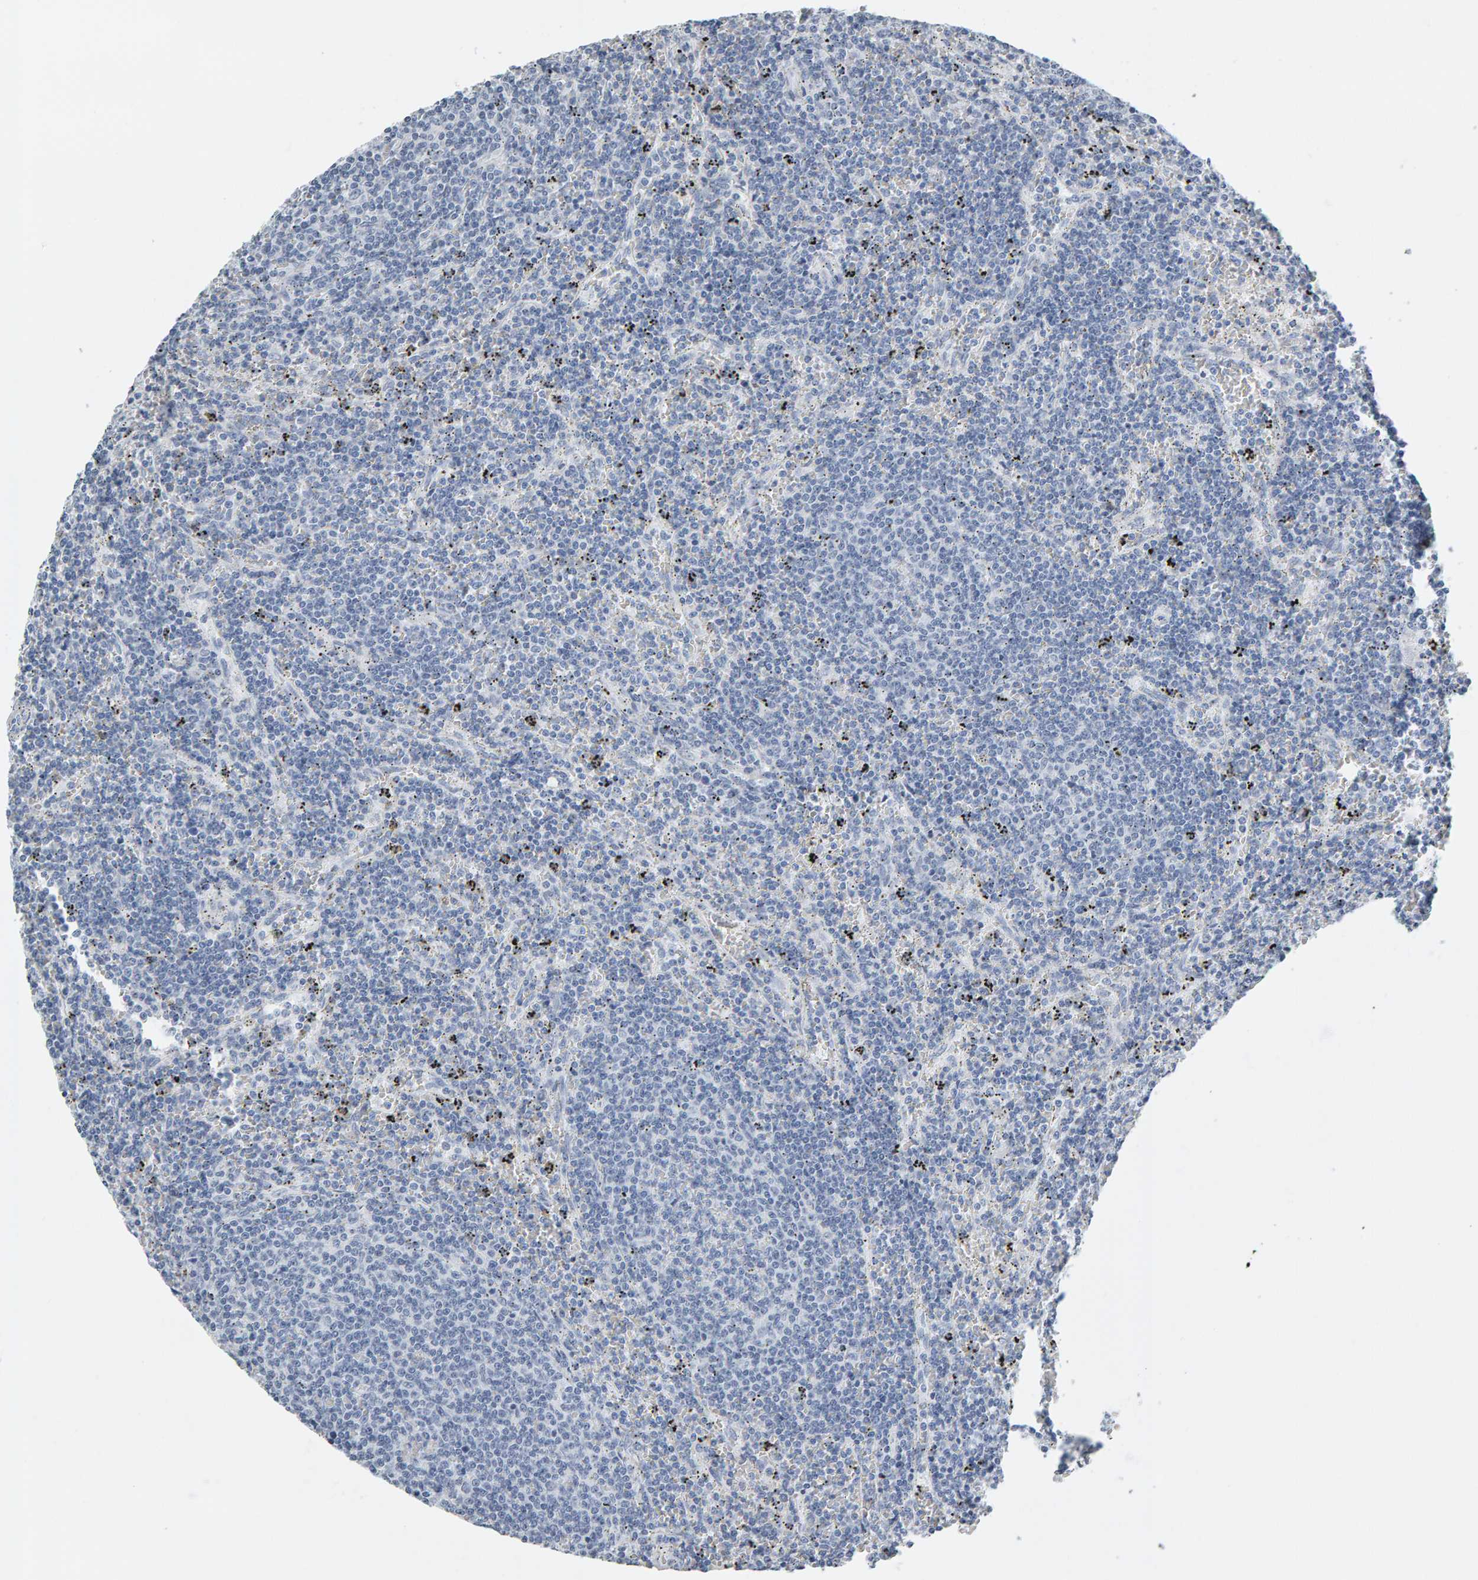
{"staining": {"intensity": "negative", "quantity": "none", "location": "none"}, "tissue": "lymphoma", "cell_type": "Tumor cells", "image_type": "cancer", "snomed": [{"axis": "morphology", "description": "Malignant lymphoma, non-Hodgkin's type, Low grade"}, {"axis": "topography", "description": "Spleen"}], "caption": "Lymphoma stained for a protein using immunohistochemistry (IHC) reveals no expression tumor cells.", "gene": "SPACA3", "patient": {"sex": "female", "age": 50}}